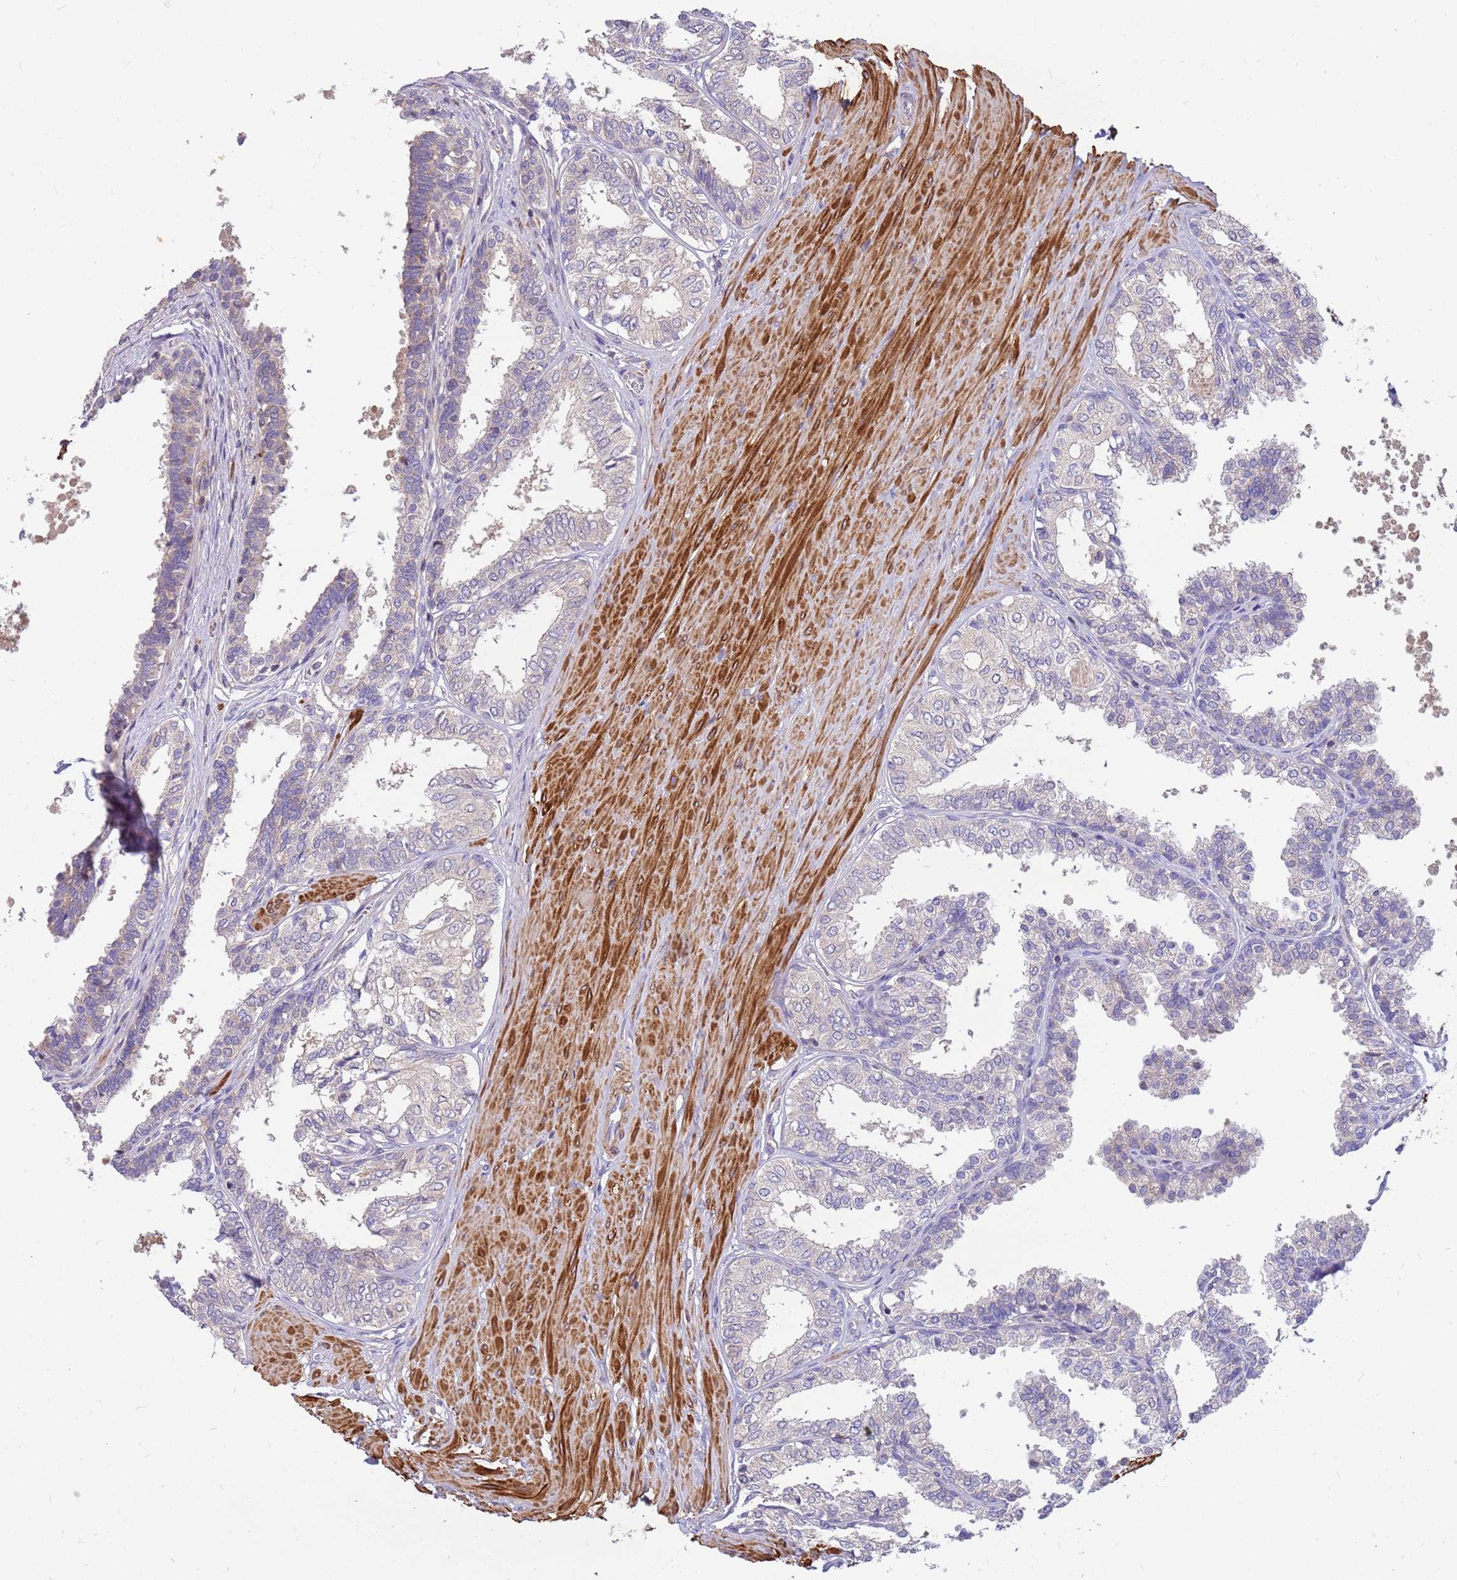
{"staining": {"intensity": "weak", "quantity": "<25%", "location": "cytoplasmic/membranous"}, "tissue": "prostate", "cell_type": "Glandular cells", "image_type": "normal", "snomed": [{"axis": "morphology", "description": "Normal tissue, NOS"}, {"axis": "topography", "description": "Prostate"}], "caption": "Photomicrograph shows no protein staining in glandular cells of normal prostate. (Brightfield microscopy of DAB (3,3'-diaminobenzidine) immunohistochemistry at high magnification).", "gene": "MVD", "patient": {"sex": "male", "age": 48}}